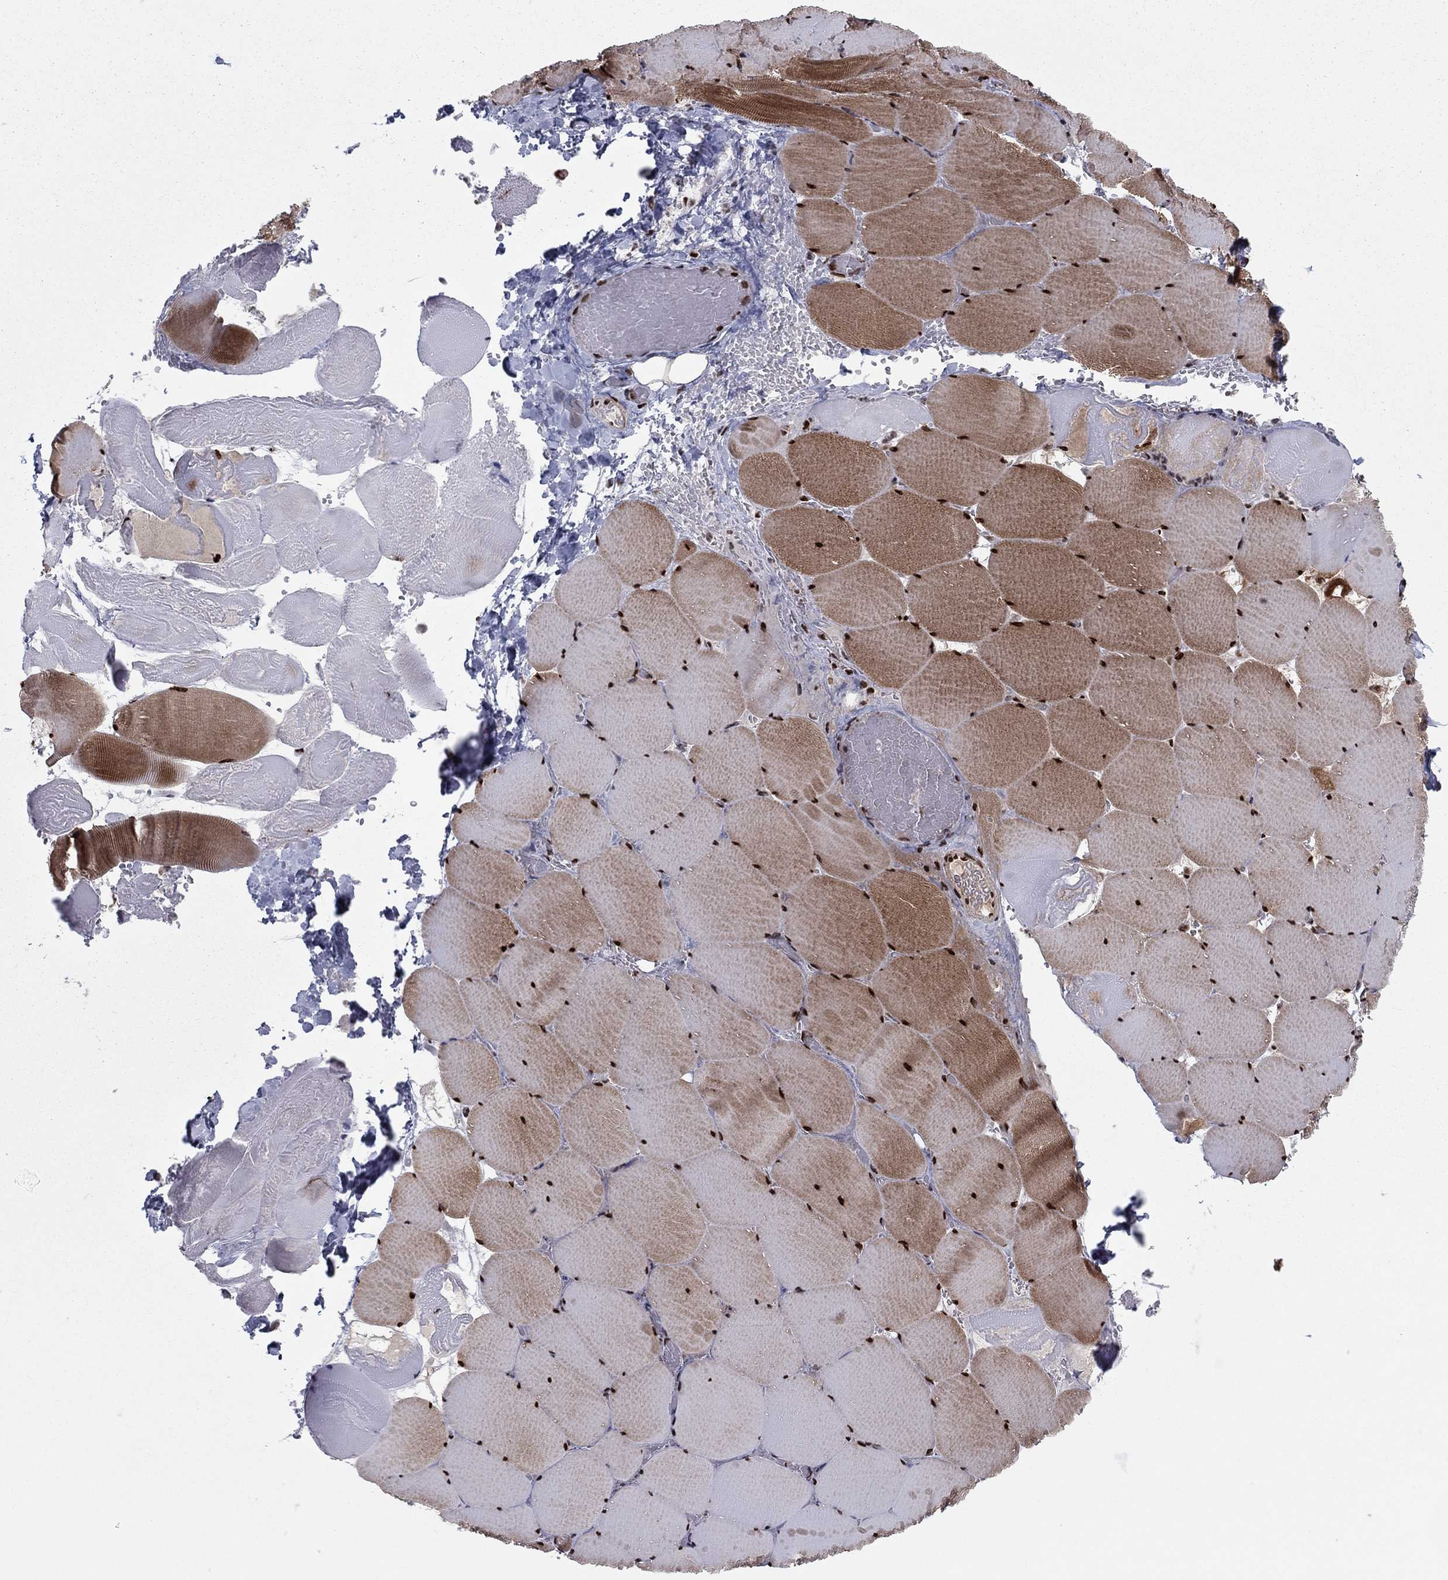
{"staining": {"intensity": "strong", "quantity": ">75%", "location": "cytoplasmic/membranous,nuclear"}, "tissue": "skeletal muscle", "cell_type": "Myocytes", "image_type": "normal", "snomed": [{"axis": "morphology", "description": "Normal tissue, NOS"}, {"axis": "morphology", "description": "Malignant melanoma, Metastatic site"}, {"axis": "topography", "description": "Skeletal muscle"}], "caption": "IHC of unremarkable skeletal muscle shows high levels of strong cytoplasmic/membranous,nuclear staining in approximately >75% of myocytes. Nuclei are stained in blue.", "gene": "USP54", "patient": {"sex": "male", "age": 50}}